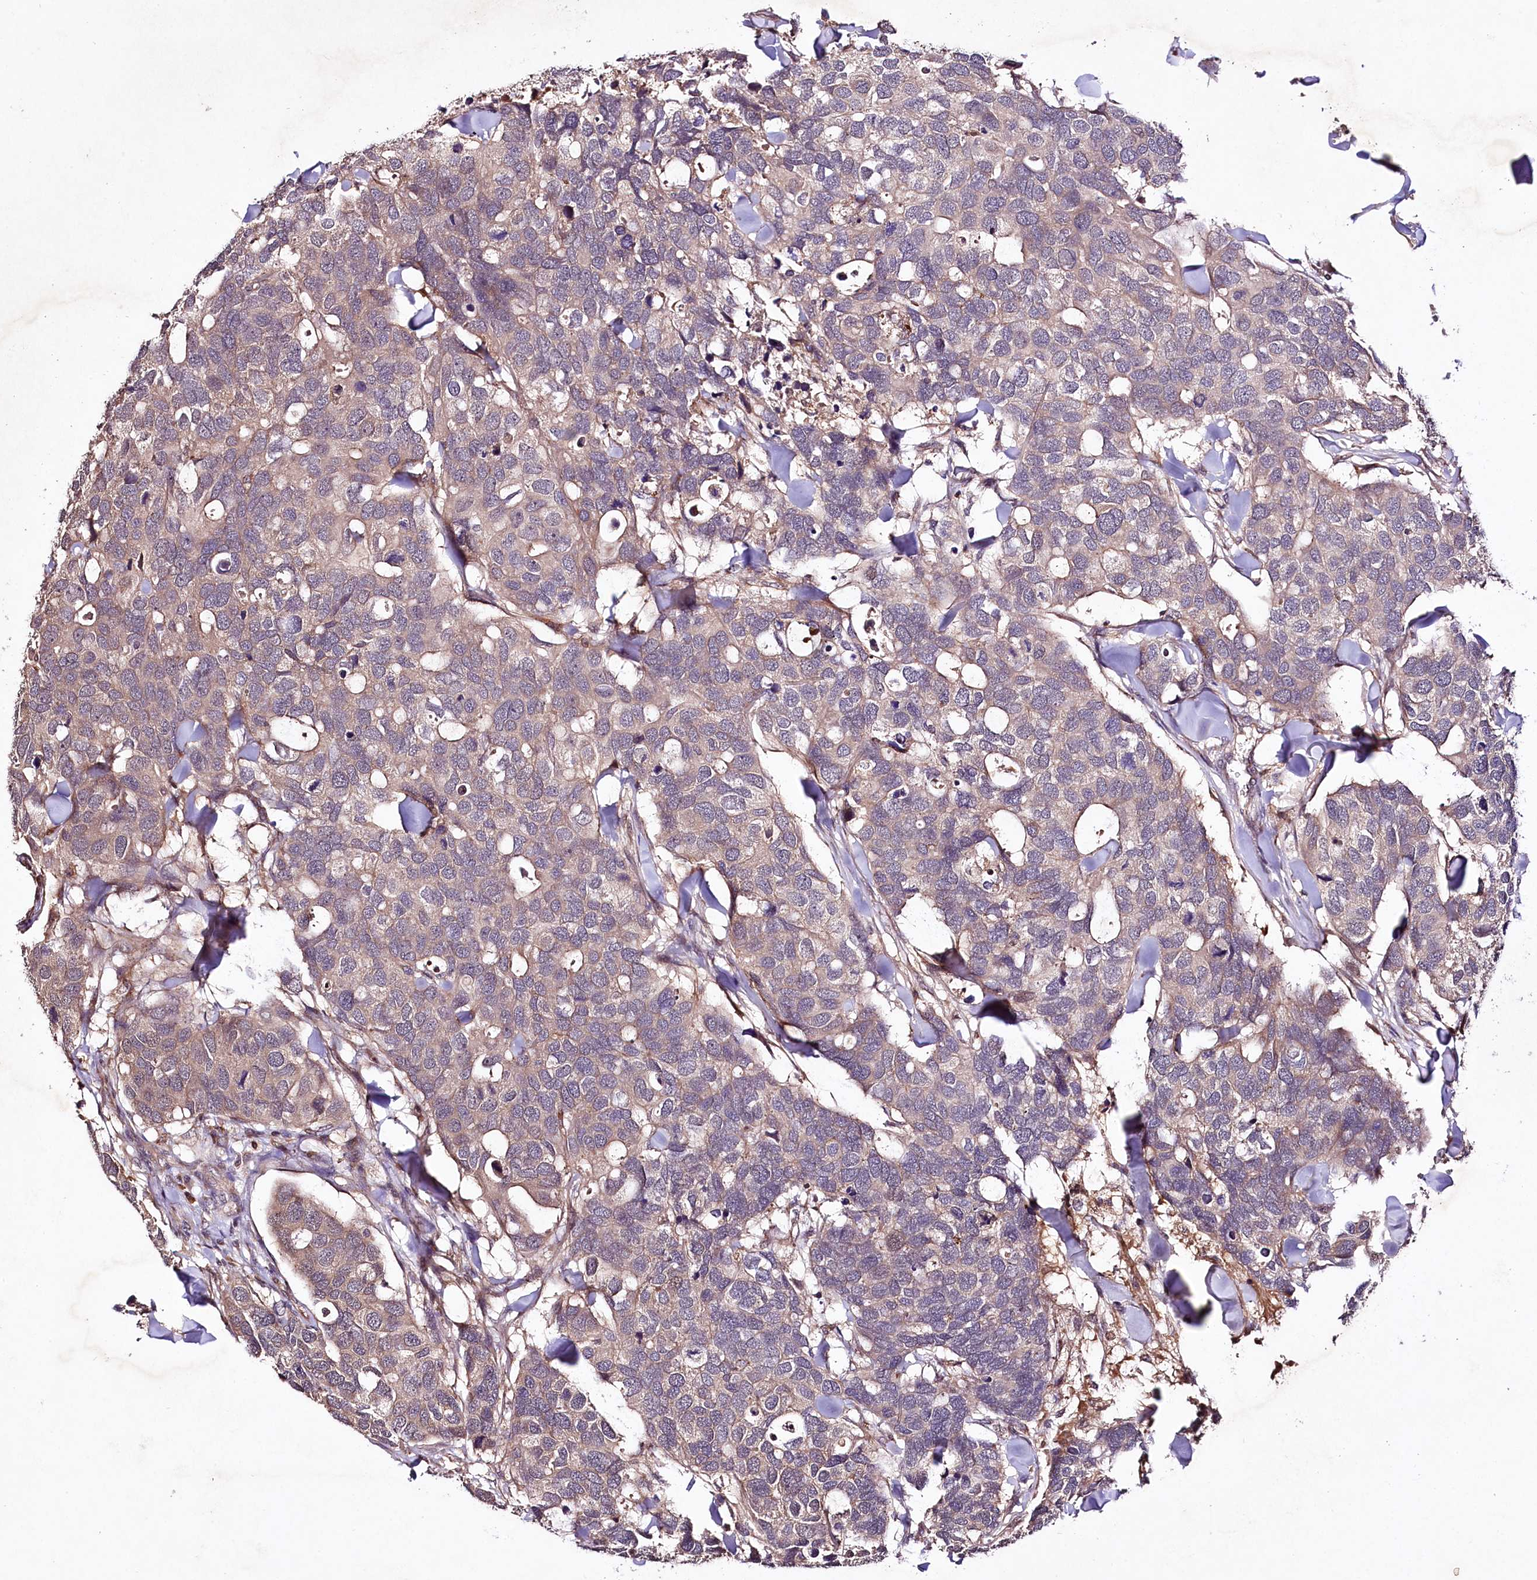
{"staining": {"intensity": "weak", "quantity": ">75%", "location": "cytoplasmic/membranous"}, "tissue": "breast cancer", "cell_type": "Tumor cells", "image_type": "cancer", "snomed": [{"axis": "morphology", "description": "Duct carcinoma"}, {"axis": "topography", "description": "Breast"}], "caption": "High-power microscopy captured an IHC micrograph of breast infiltrating ductal carcinoma, revealing weak cytoplasmic/membranous positivity in about >75% of tumor cells. The protein of interest is shown in brown color, while the nuclei are stained blue.", "gene": "TNPO3", "patient": {"sex": "female", "age": 83}}